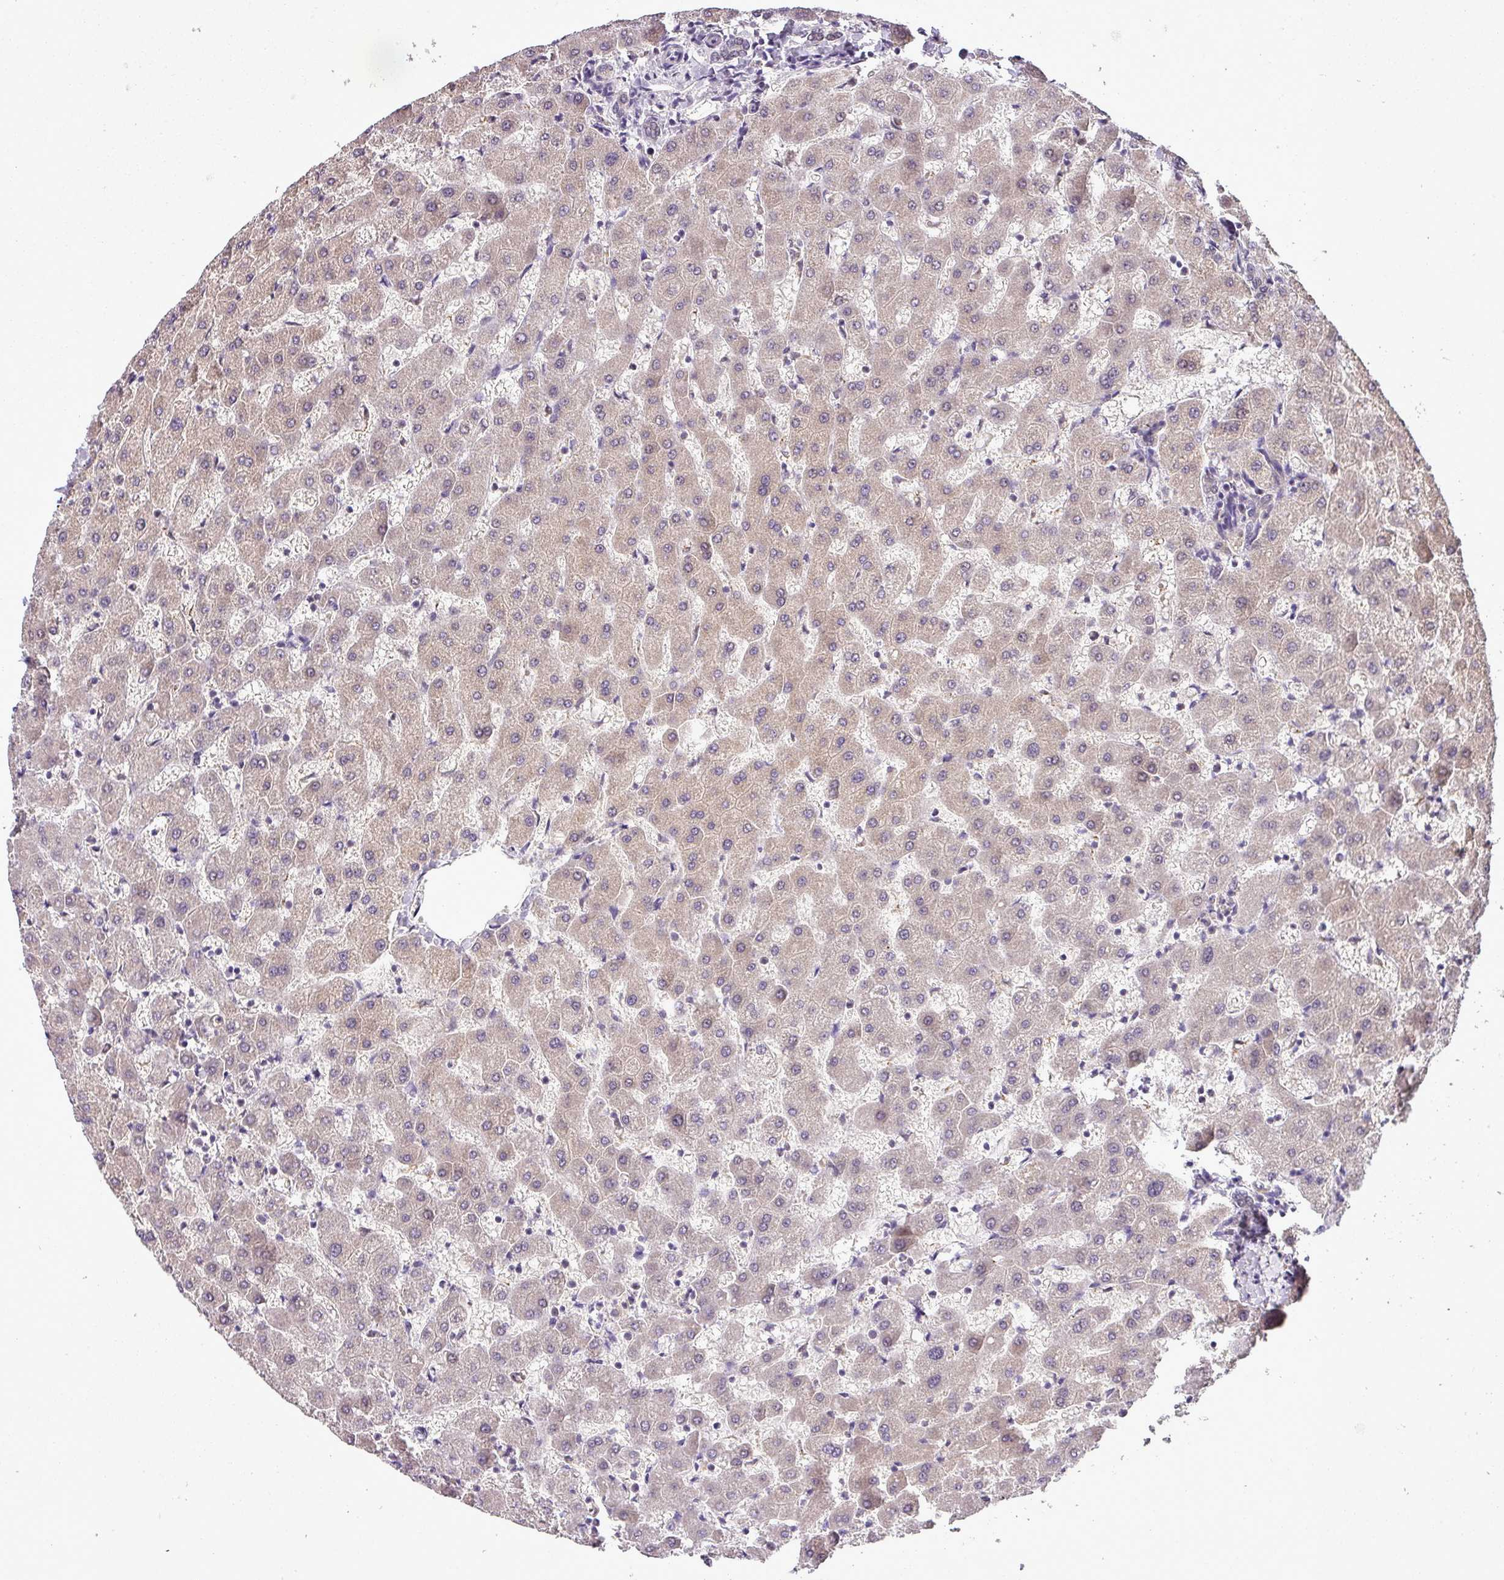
{"staining": {"intensity": "negative", "quantity": "none", "location": "none"}, "tissue": "liver", "cell_type": "Cholangiocytes", "image_type": "normal", "snomed": [{"axis": "morphology", "description": "Normal tissue, NOS"}, {"axis": "topography", "description": "Liver"}], "caption": "High power microscopy photomicrograph of an IHC histopathology image of benign liver, revealing no significant expression in cholangiocytes. (Brightfield microscopy of DAB immunohistochemistry (IHC) at high magnification).", "gene": "MFHAS1", "patient": {"sex": "female", "age": 63}}